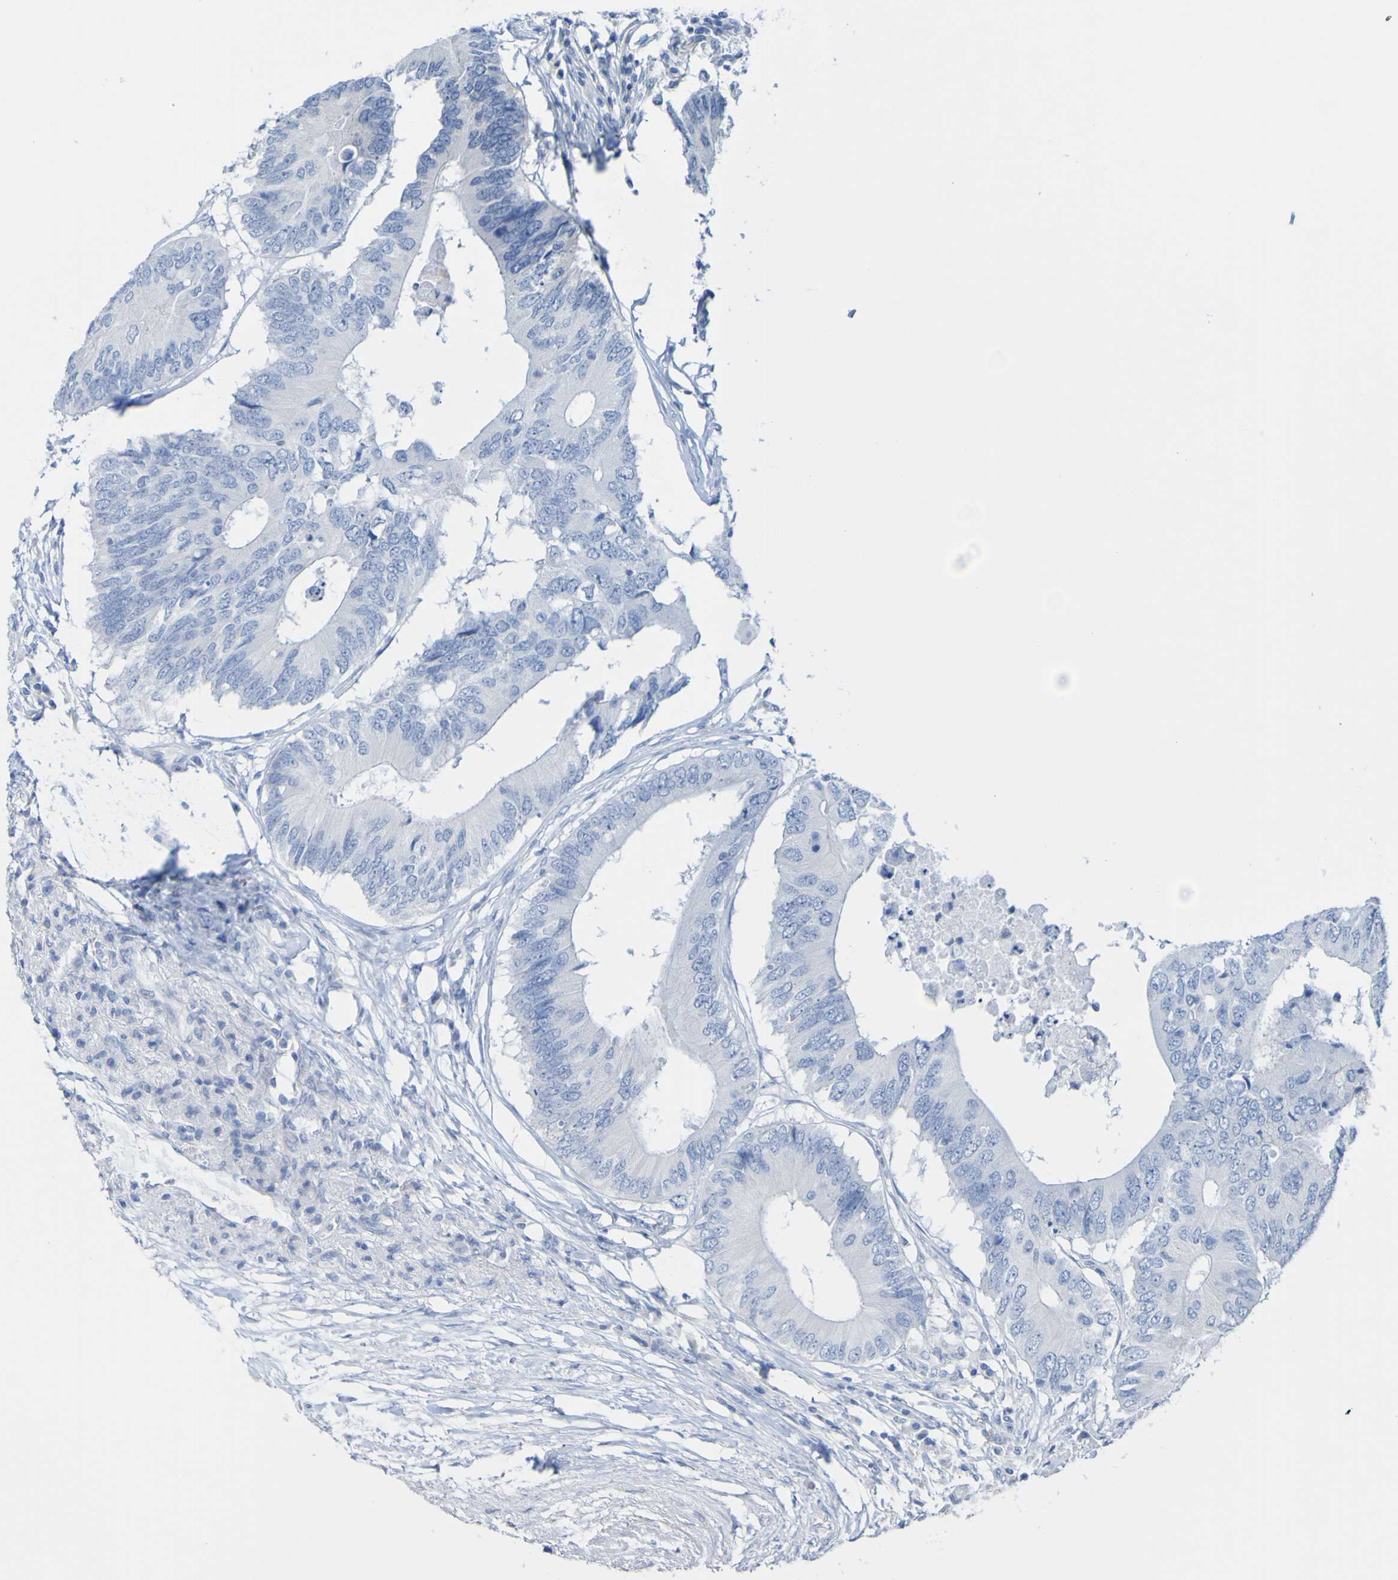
{"staining": {"intensity": "negative", "quantity": "none", "location": "none"}, "tissue": "colorectal cancer", "cell_type": "Tumor cells", "image_type": "cancer", "snomed": [{"axis": "morphology", "description": "Adenocarcinoma, NOS"}, {"axis": "topography", "description": "Colon"}], "caption": "An image of colorectal adenocarcinoma stained for a protein displays no brown staining in tumor cells. (DAB IHC with hematoxylin counter stain).", "gene": "ACMSD", "patient": {"sex": "male", "age": 71}}